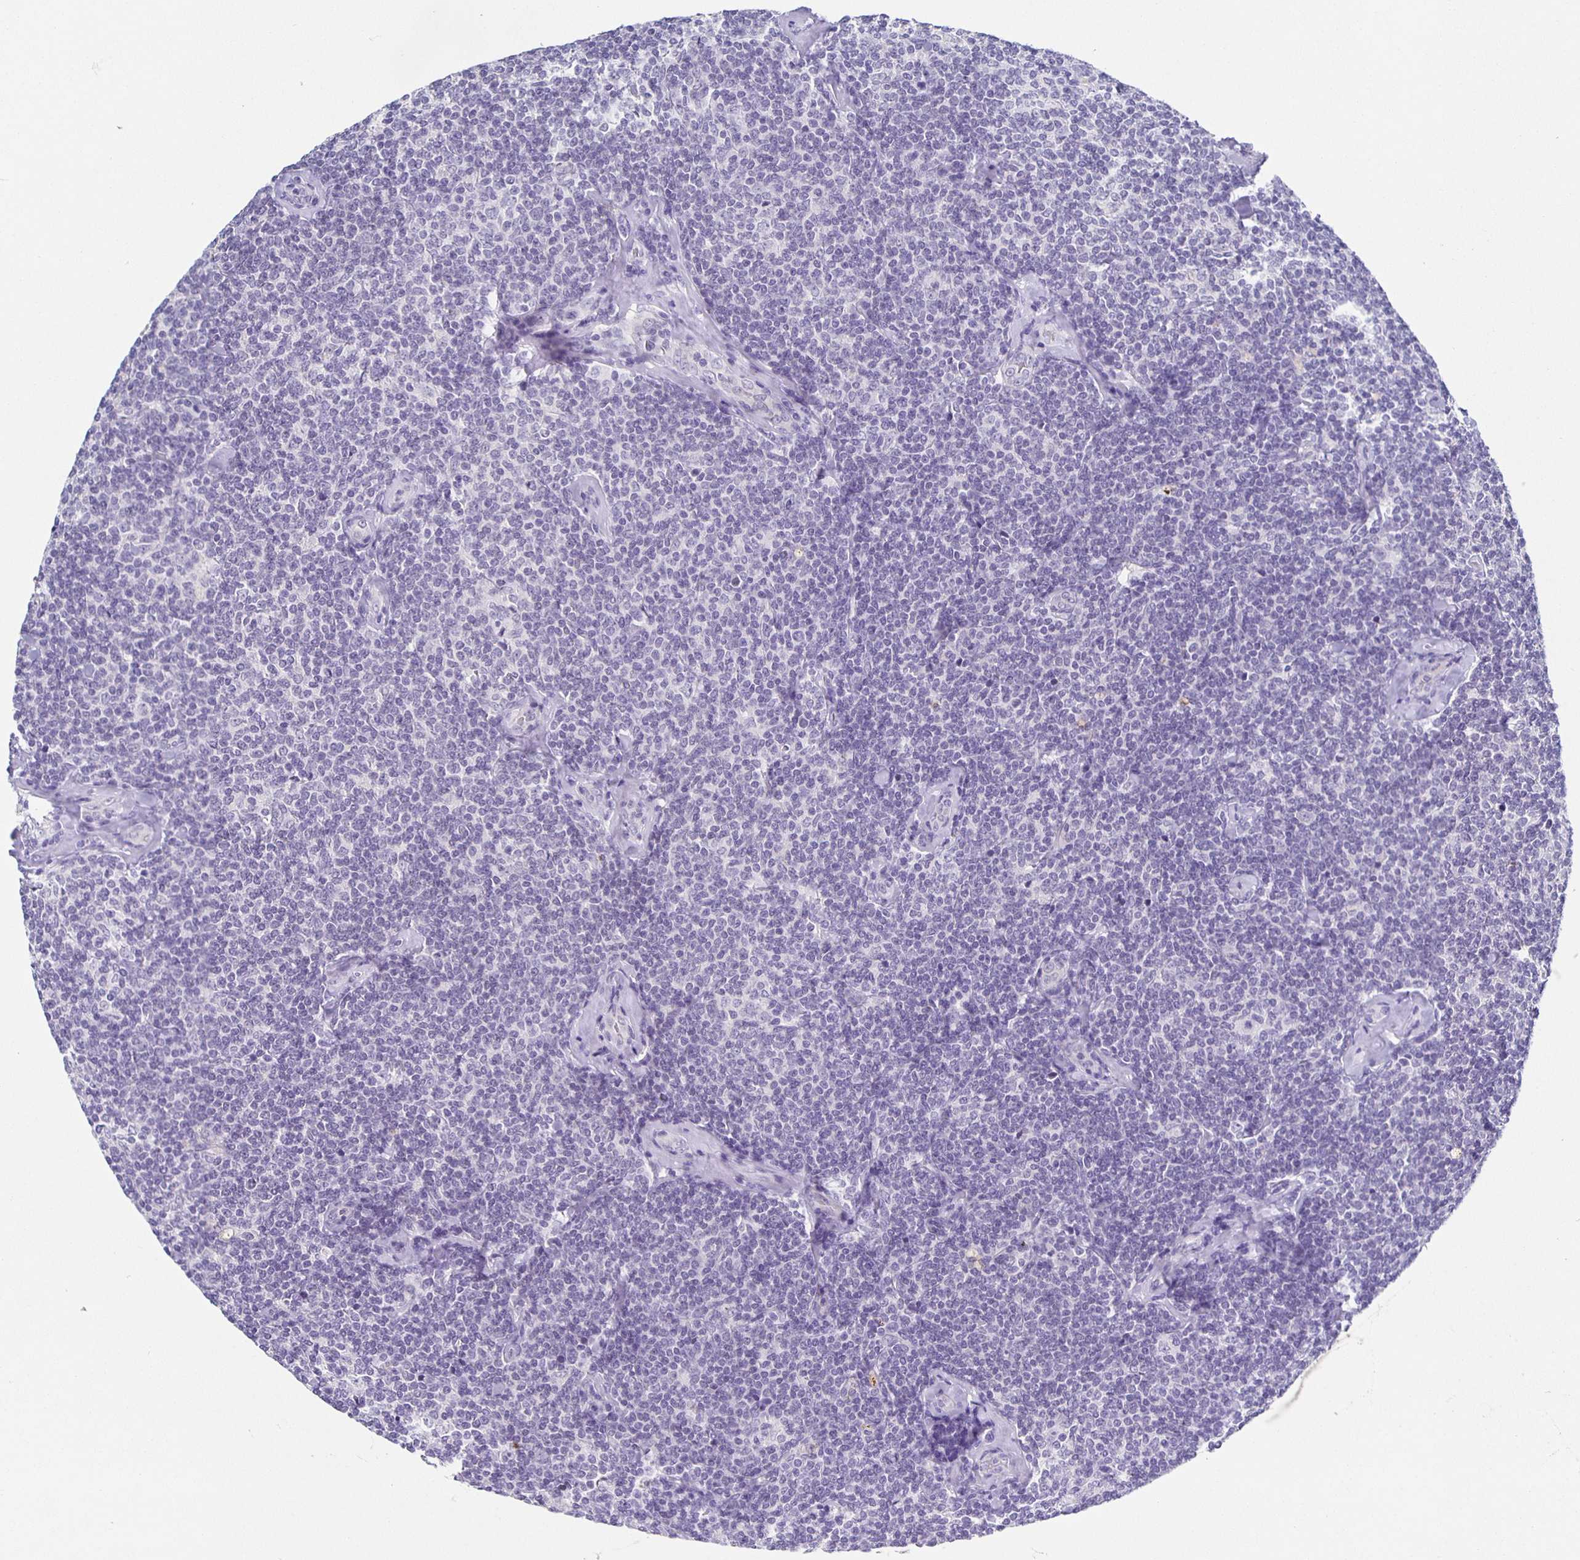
{"staining": {"intensity": "negative", "quantity": "none", "location": "none"}, "tissue": "lymphoma", "cell_type": "Tumor cells", "image_type": "cancer", "snomed": [{"axis": "morphology", "description": "Malignant lymphoma, non-Hodgkin's type, Low grade"}, {"axis": "topography", "description": "Lymph node"}], "caption": "This image is of low-grade malignant lymphoma, non-Hodgkin's type stained with immunohistochemistry (IHC) to label a protein in brown with the nuclei are counter-stained blue. There is no expression in tumor cells. (Immunohistochemistry, brightfield microscopy, high magnification).", "gene": "CARNS1", "patient": {"sex": "female", "age": 56}}